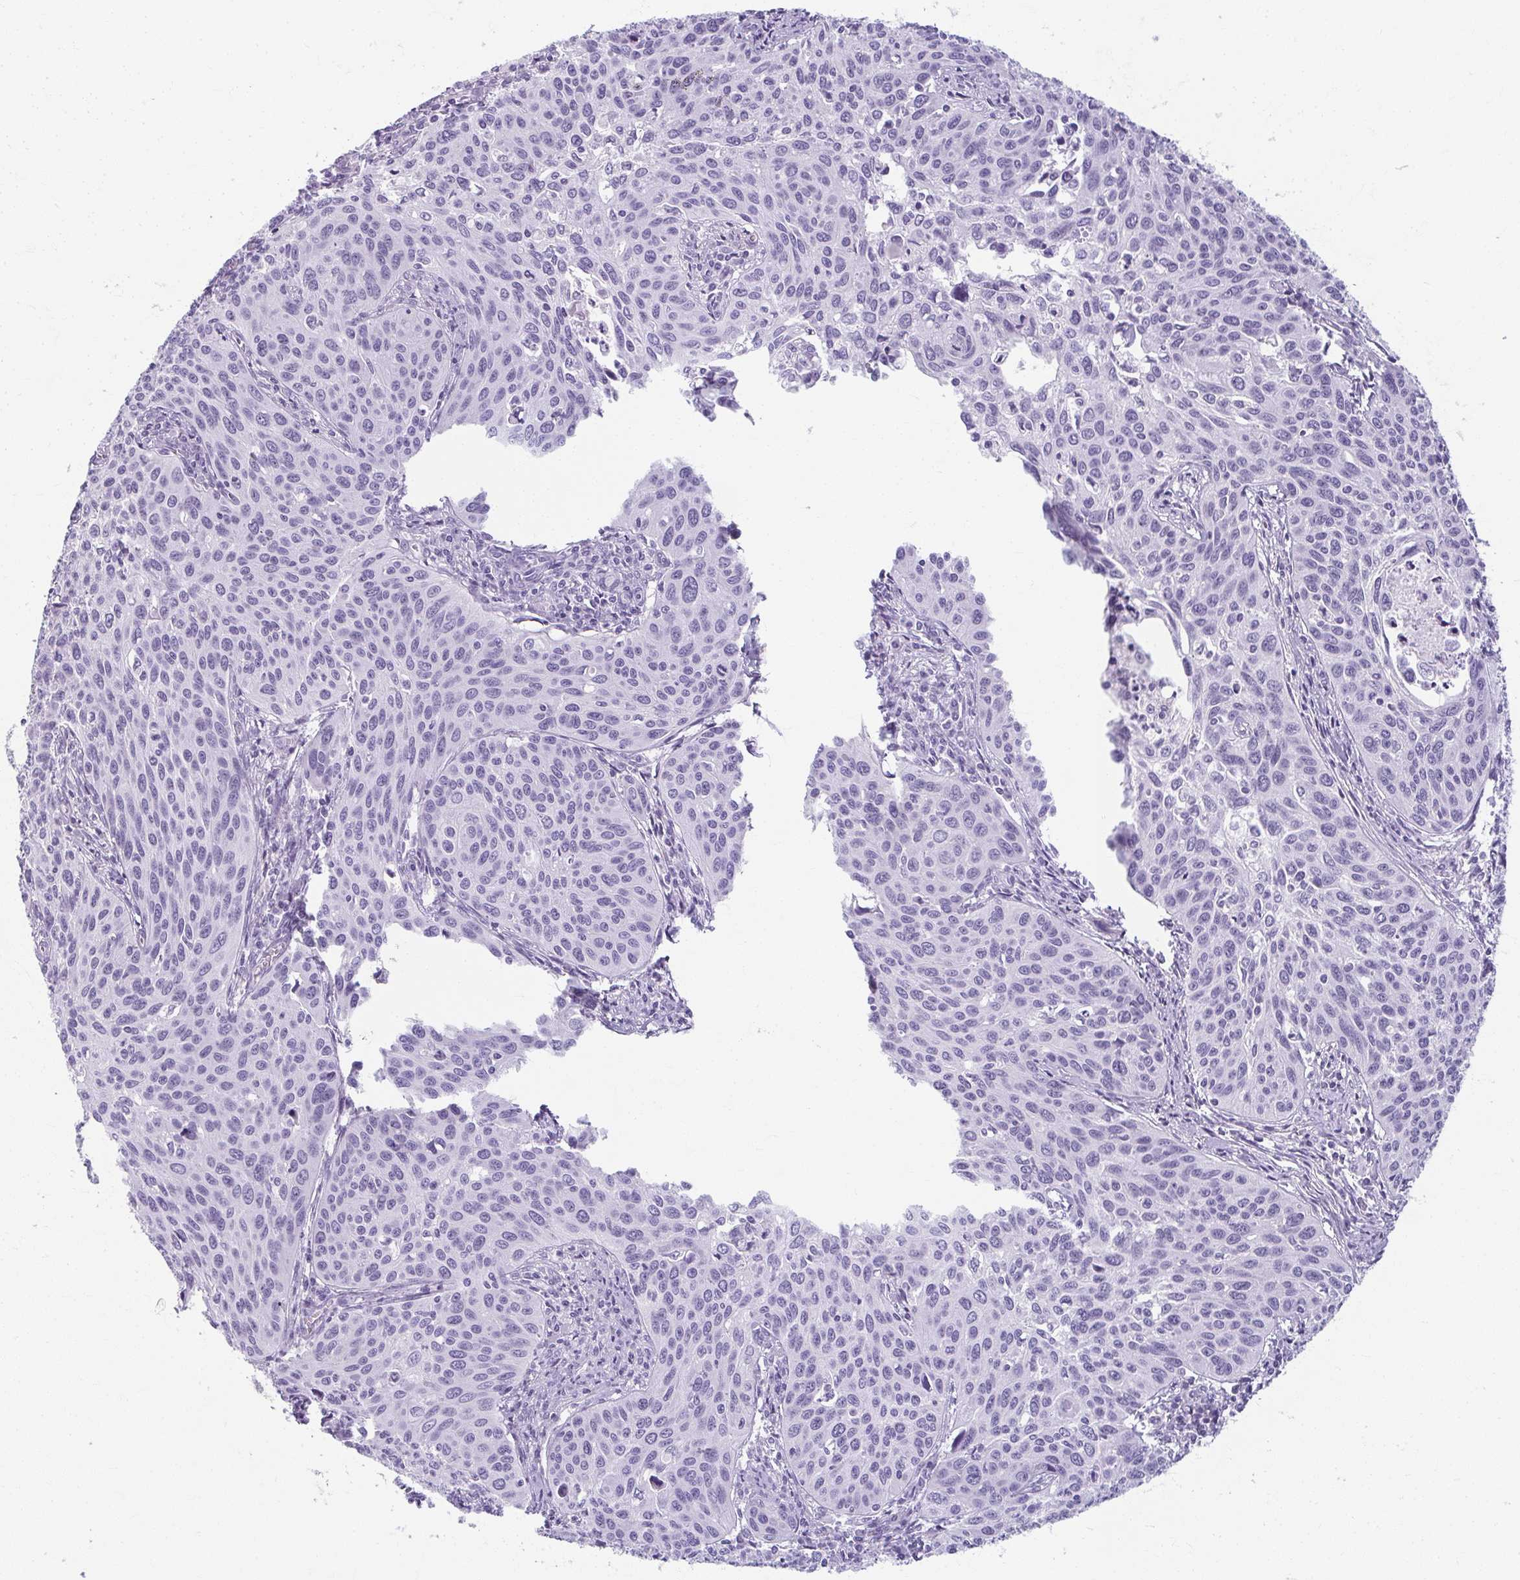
{"staining": {"intensity": "negative", "quantity": "none", "location": "none"}, "tissue": "cervical cancer", "cell_type": "Tumor cells", "image_type": "cancer", "snomed": [{"axis": "morphology", "description": "Squamous cell carcinoma, NOS"}, {"axis": "topography", "description": "Cervix"}], "caption": "The histopathology image reveals no staining of tumor cells in cervical cancer.", "gene": "MOBP", "patient": {"sex": "female", "age": 31}}